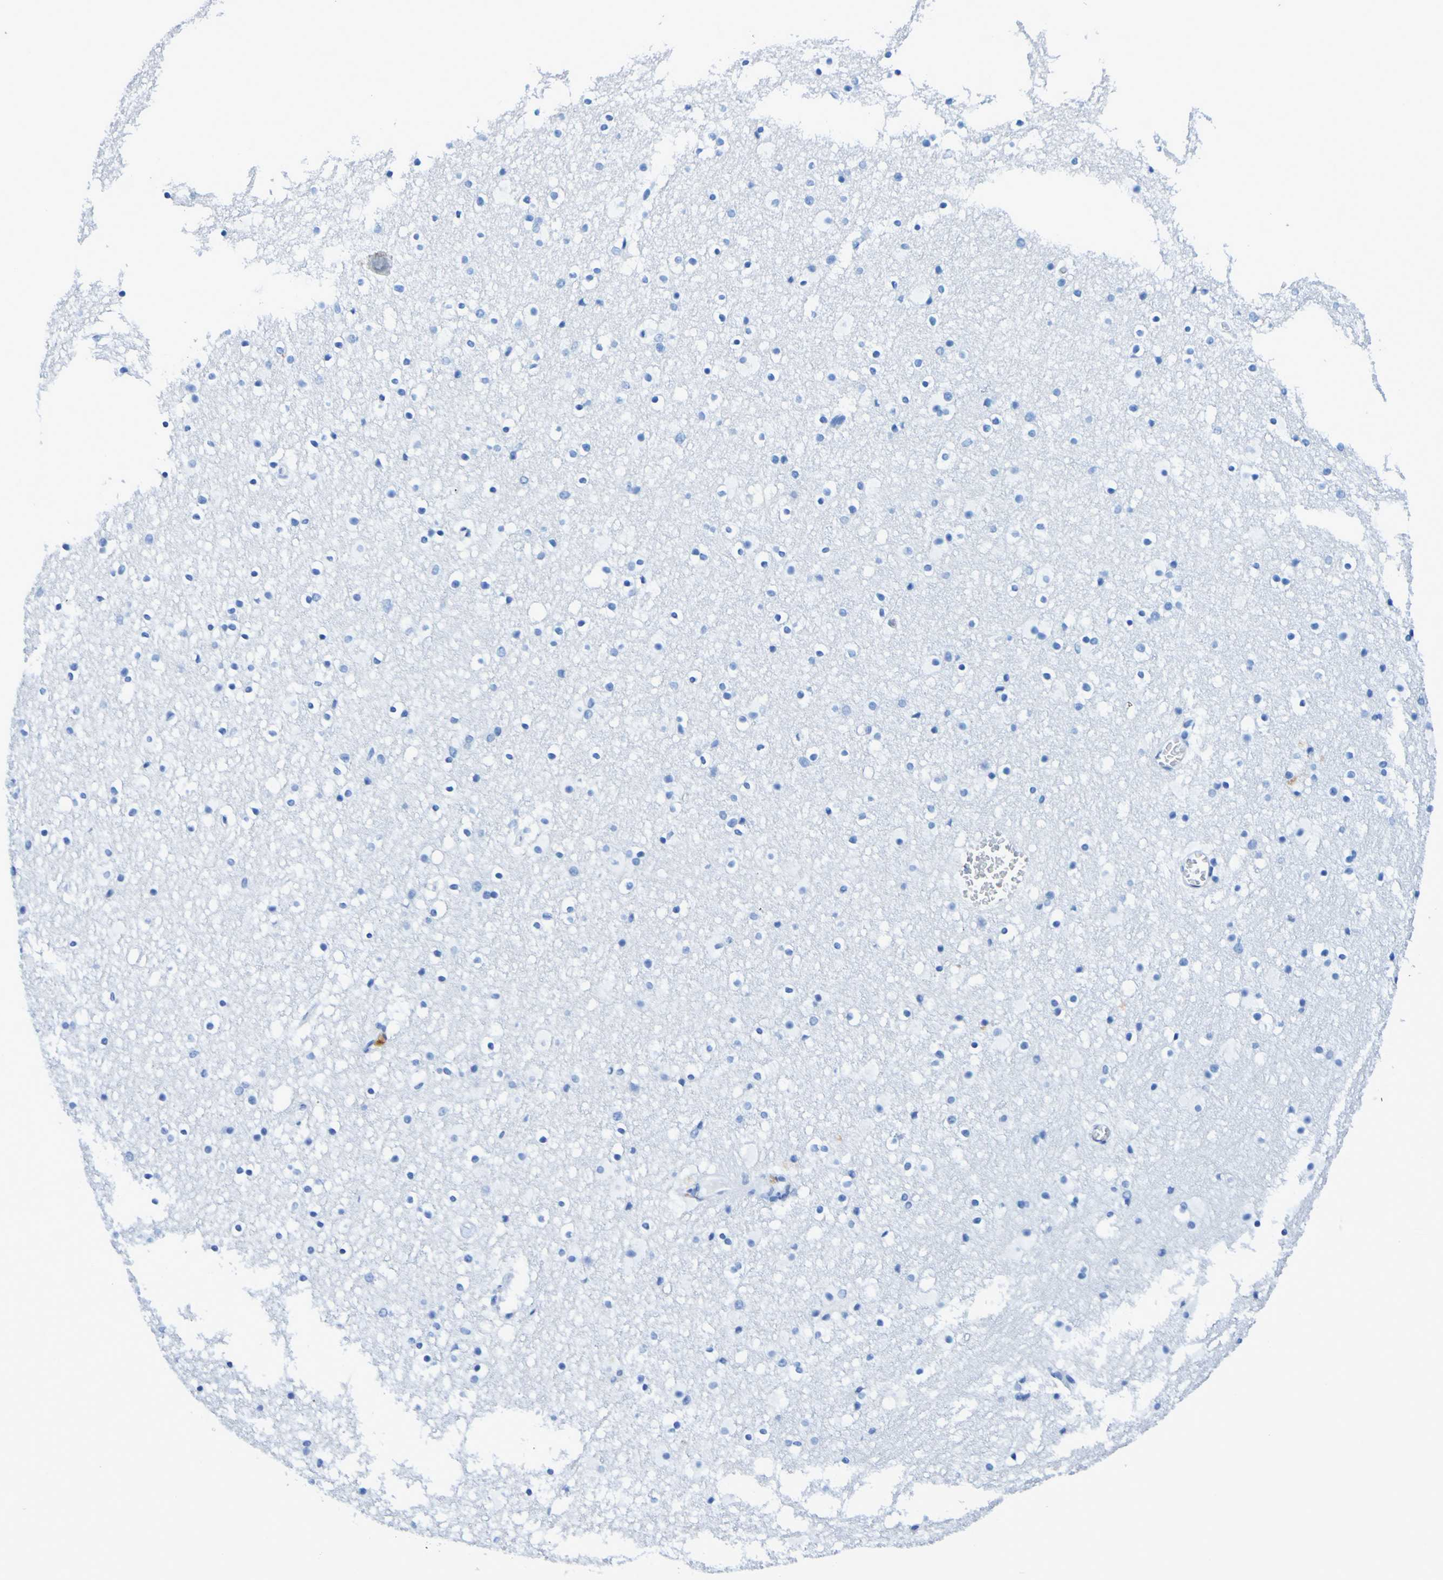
{"staining": {"intensity": "weak", "quantity": "<25%", "location": "cytoplasmic/membranous"}, "tissue": "caudate", "cell_type": "Glial cells", "image_type": "normal", "snomed": [{"axis": "morphology", "description": "Normal tissue, NOS"}, {"axis": "topography", "description": "Lateral ventricle wall"}], "caption": "Immunohistochemistry micrograph of unremarkable caudate: caudate stained with DAB reveals no significant protein positivity in glial cells. The staining is performed using DAB brown chromogen with nuclei counter-stained in using hematoxylin.", "gene": "DPEP1", "patient": {"sex": "male", "age": 45}}